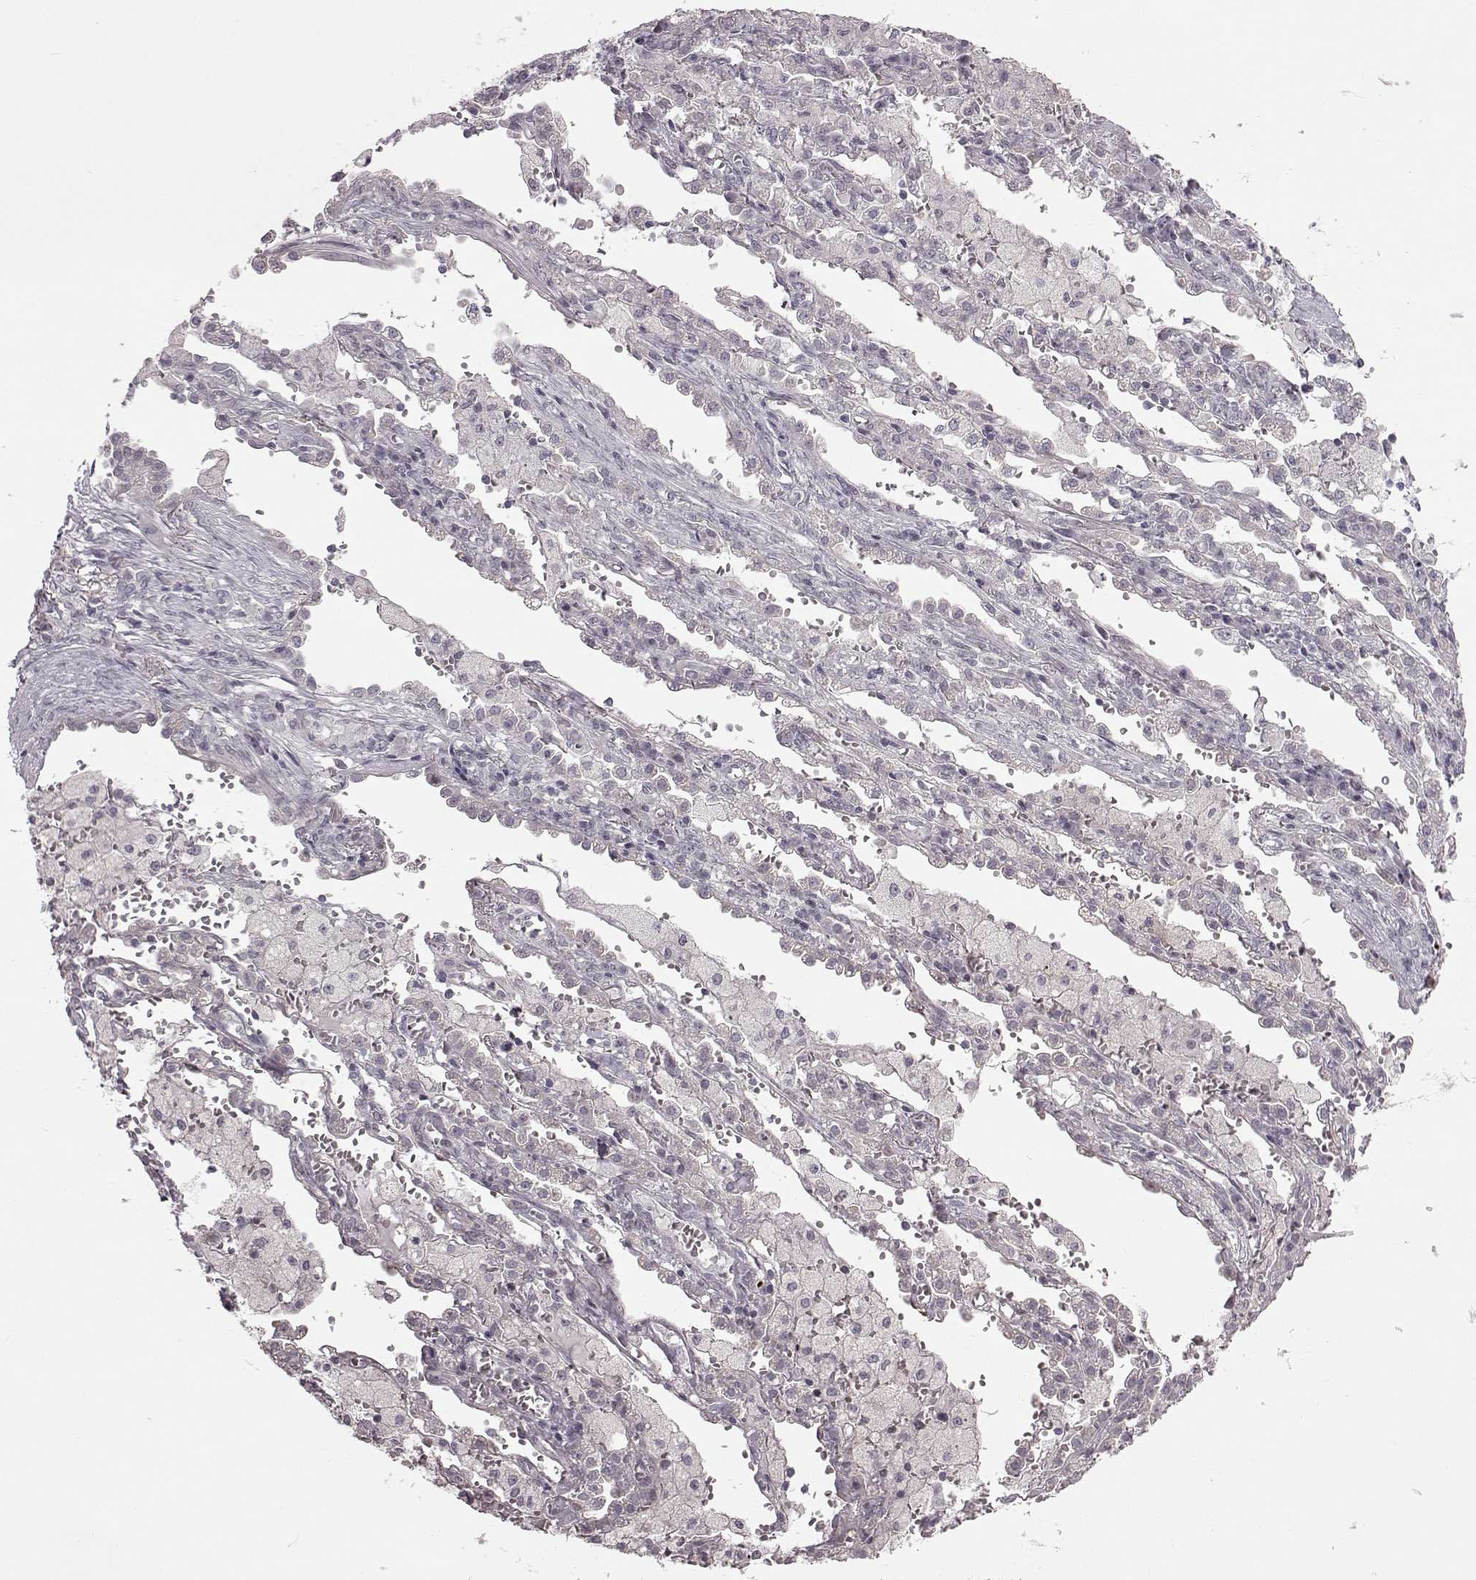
{"staining": {"intensity": "negative", "quantity": "none", "location": "none"}, "tissue": "lung cancer", "cell_type": "Tumor cells", "image_type": "cancer", "snomed": [{"axis": "morphology", "description": "Adenocarcinoma, NOS"}, {"axis": "topography", "description": "Lung"}], "caption": "A photomicrograph of human lung adenocarcinoma is negative for staining in tumor cells.", "gene": "GAL", "patient": {"sex": "male", "age": 57}}